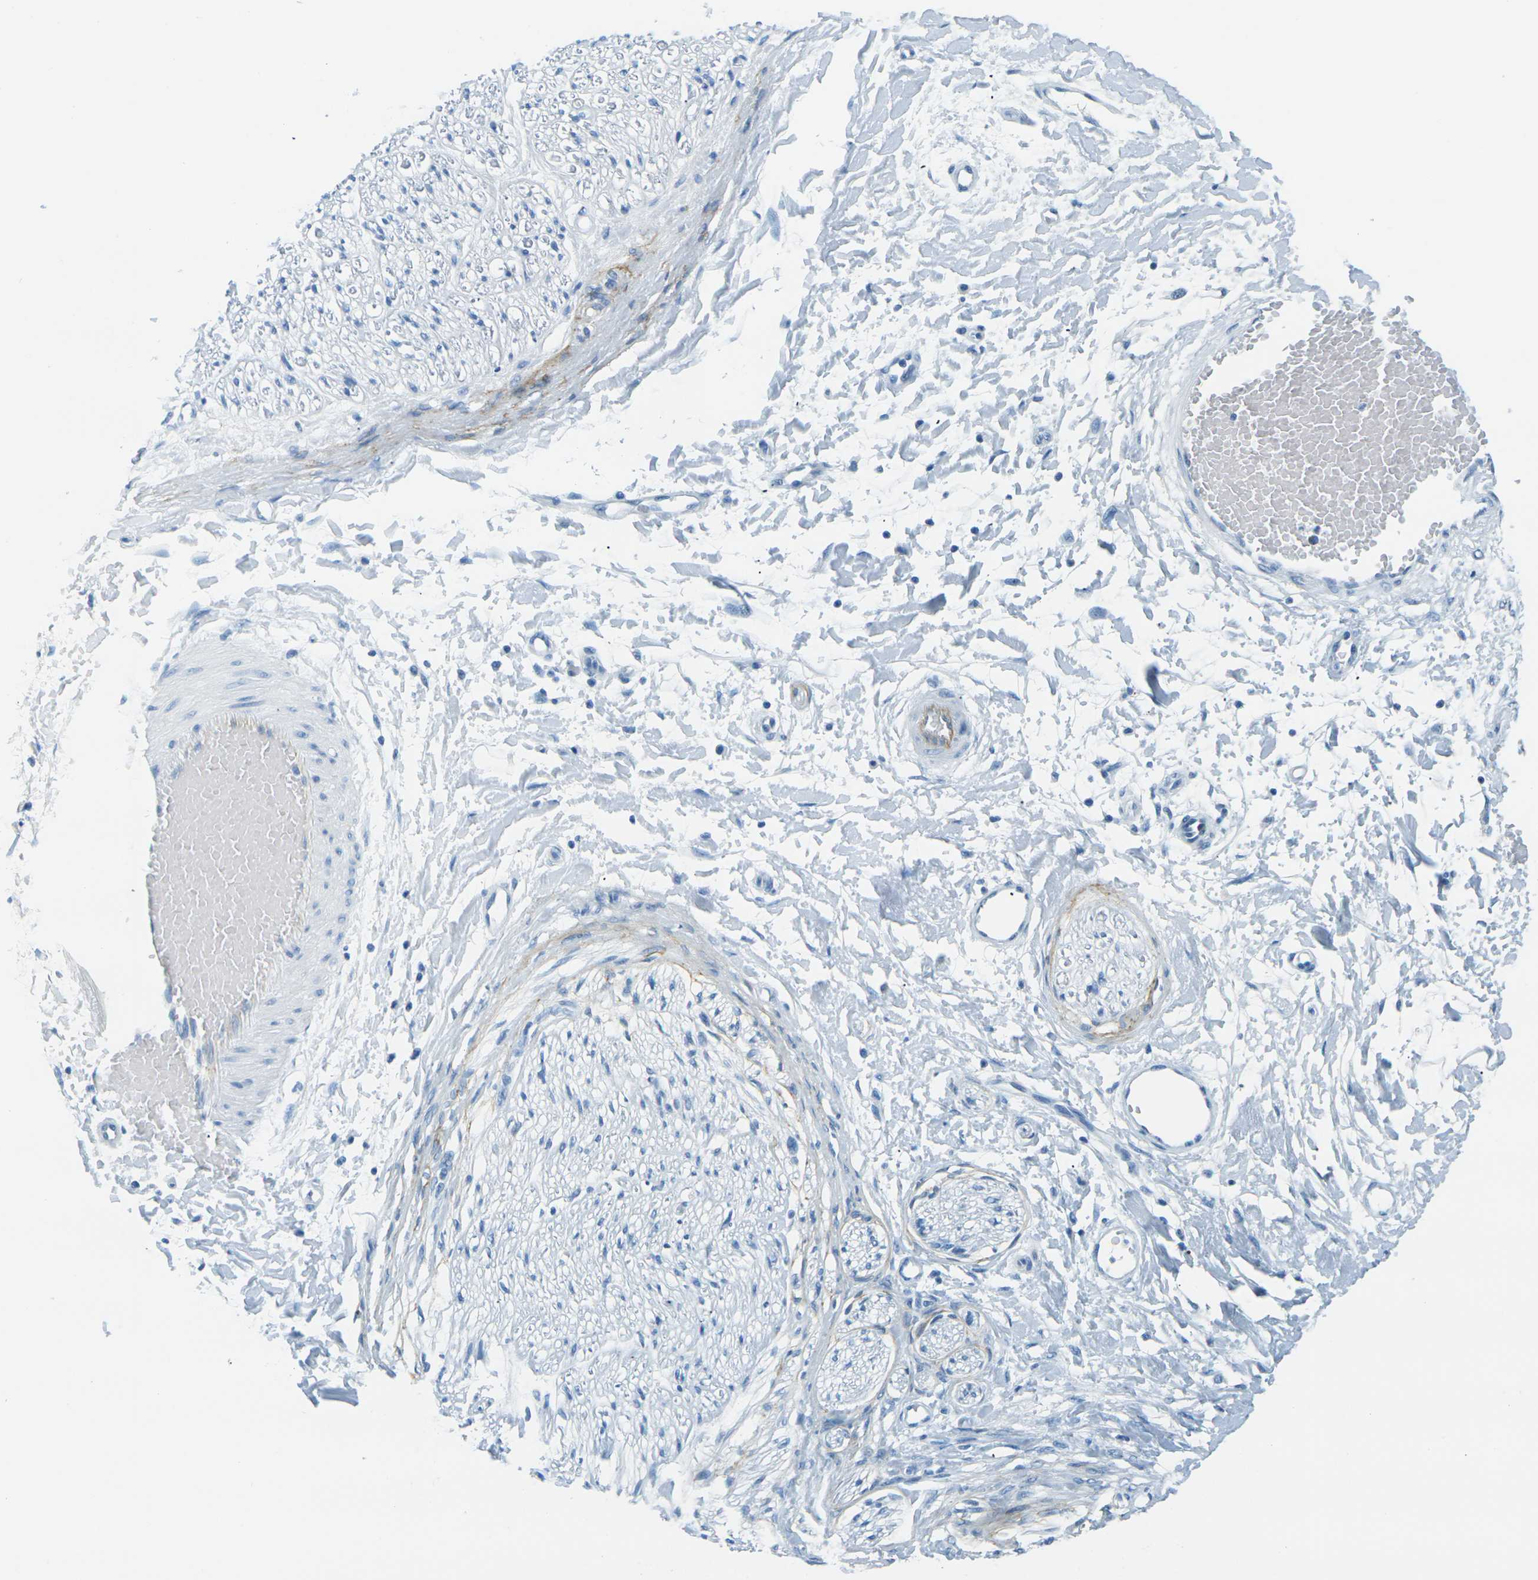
{"staining": {"intensity": "negative", "quantity": "none", "location": "none"}, "tissue": "adipose tissue", "cell_type": "Adipocytes", "image_type": "normal", "snomed": [{"axis": "morphology", "description": "Normal tissue, NOS"}, {"axis": "morphology", "description": "Squamous cell carcinoma, NOS"}, {"axis": "topography", "description": "Skin"}, {"axis": "topography", "description": "Peripheral nerve tissue"}], "caption": "IHC image of normal adipose tissue: human adipose tissue stained with DAB (3,3'-diaminobenzidine) reveals no significant protein staining in adipocytes.", "gene": "OCLN", "patient": {"sex": "male", "age": 83}}